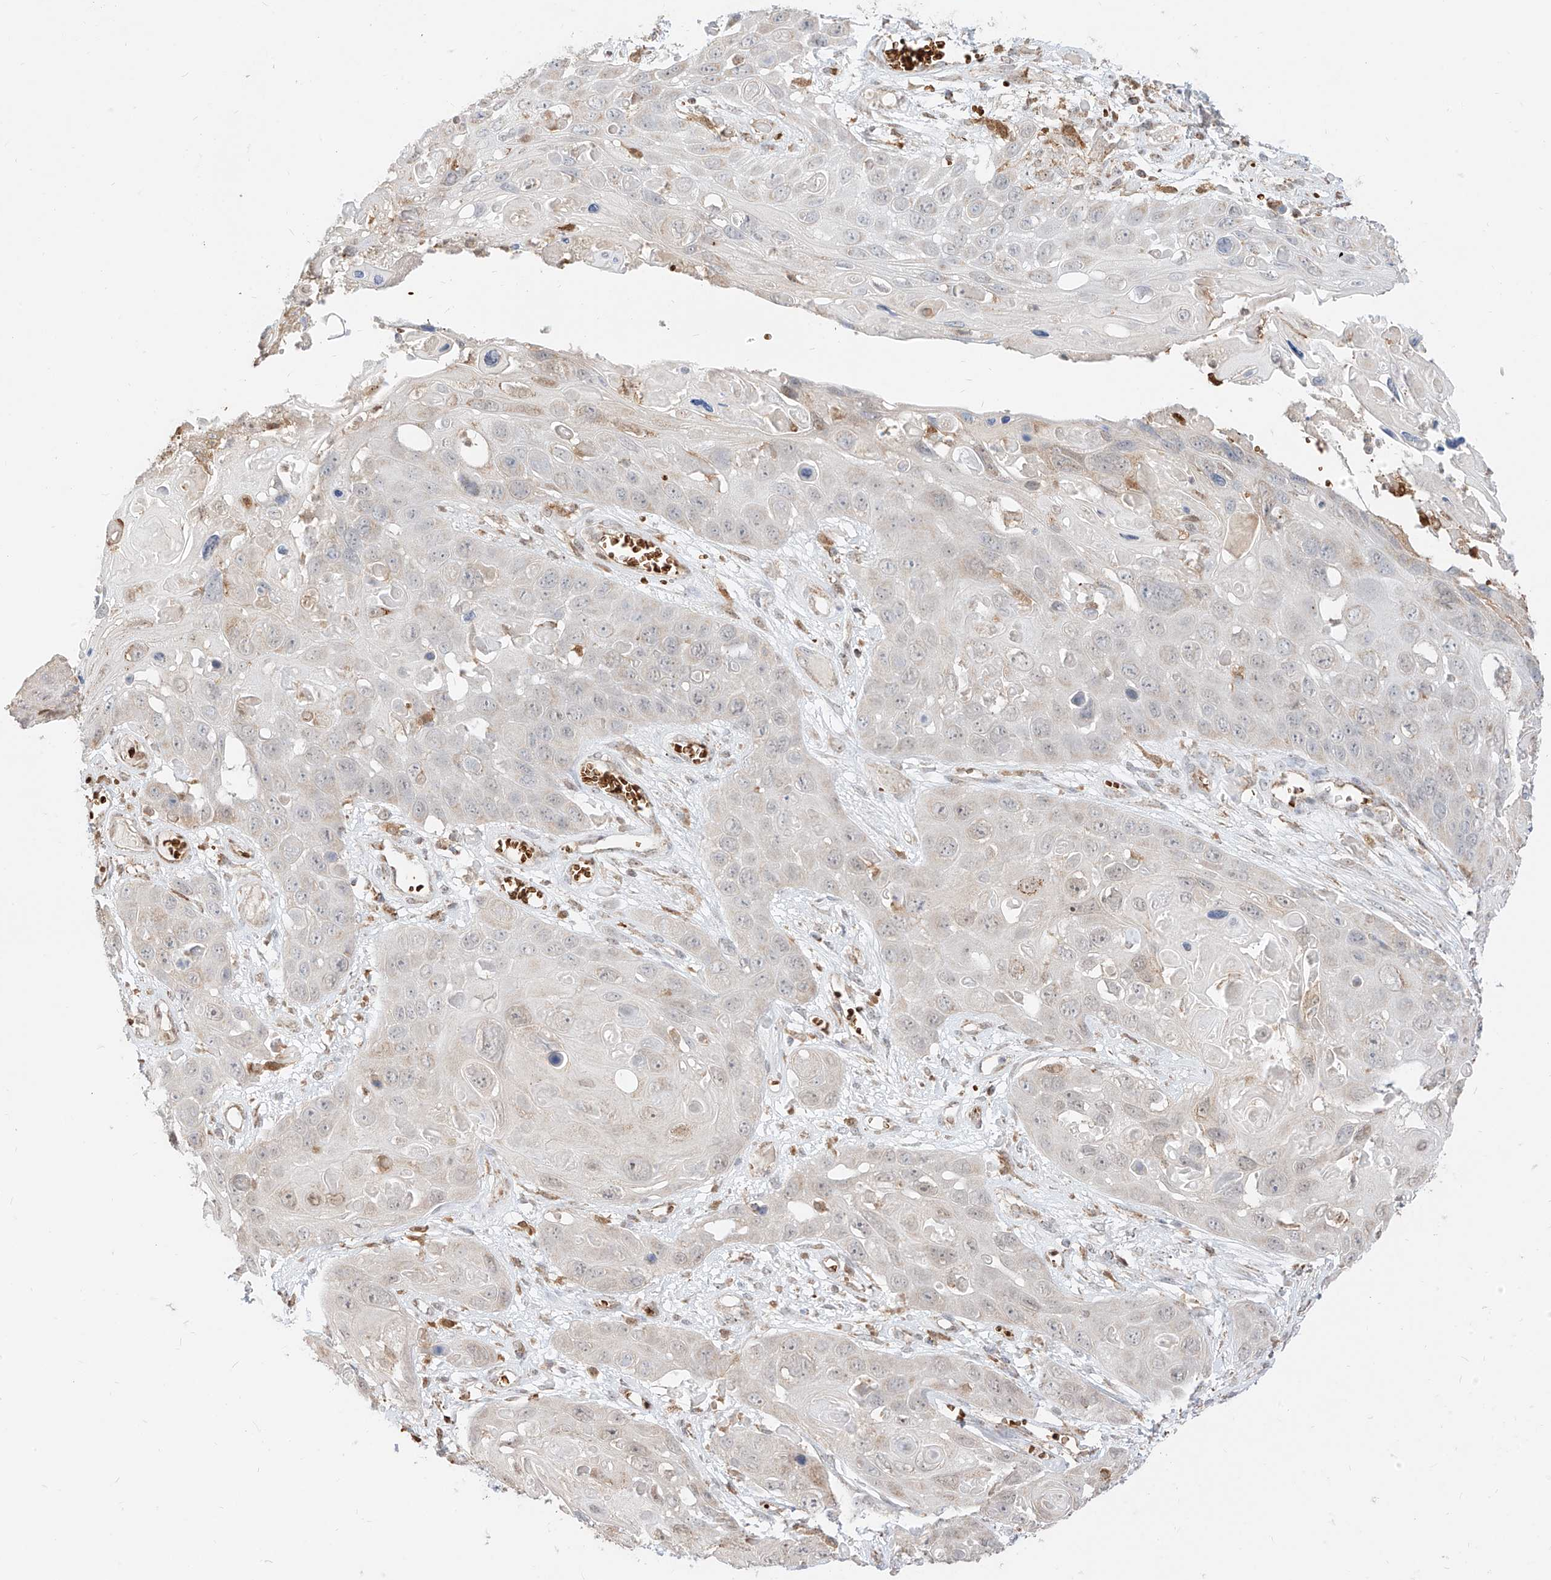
{"staining": {"intensity": "negative", "quantity": "none", "location": "none"}, "tissue": "skin cancer", "cell_type": "Tumor cells", "image_type": "cancer", "snomed": [{"axis": "morphology", "description": "Squamous cell carcinoma, NOS"}, {"axis": "topography", "description": "Skin"}], "caption": "Tumor cells show no significant staining in skin cancer (squamous cell carcinoma). The staining is performed using DAB (3,3'-diaminobenzidine) brown chromogen with nuclei counter-stained in using hematoxylin.", "gene": "MTUS2", "patient": {"sex": "male", "age": 55}}